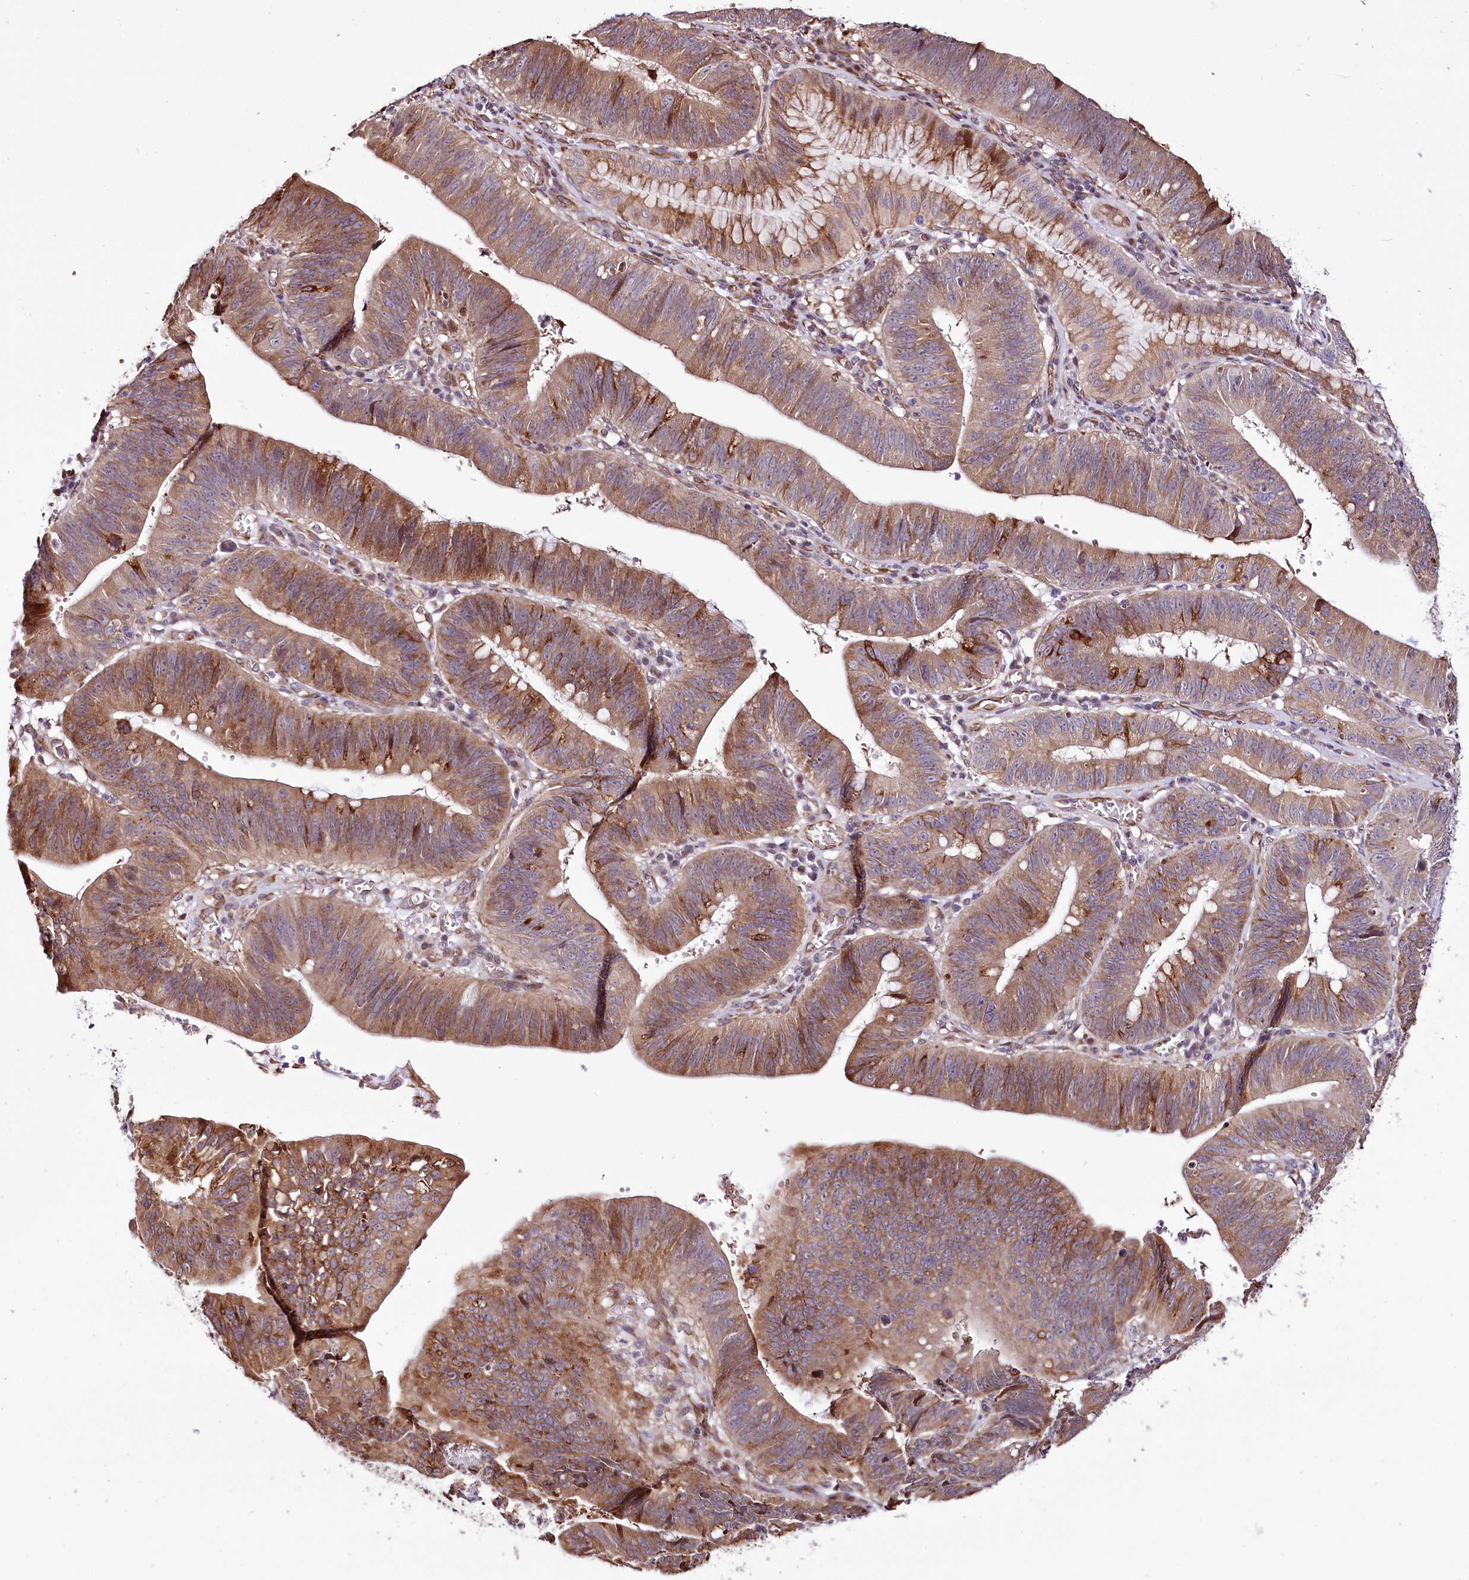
{"staining": {"intensity": "moderate", "quantity": "25%-75%", "location": "cytoplasmic/membranous"}, "tissue": "stomach cancer", "cell_type": "Tumor cells", "image_type": "cancer", "snomed": [{"axis": "morphology", "description": "Adenocarcinoma, NOS"}, {"axis": "topography", "description": "Stomach"}], "caption": "Stomach adenocarcinoma stained with DAB (3,3'-diaminobenzidine) immunohistochemistry (IHC) reveals medium levels of moderate cytoplasmic/membranous staining in about 25%-75% of tumor cells.", "gene": "CUTC", "patient": {"sex": "male", "age": 59}}